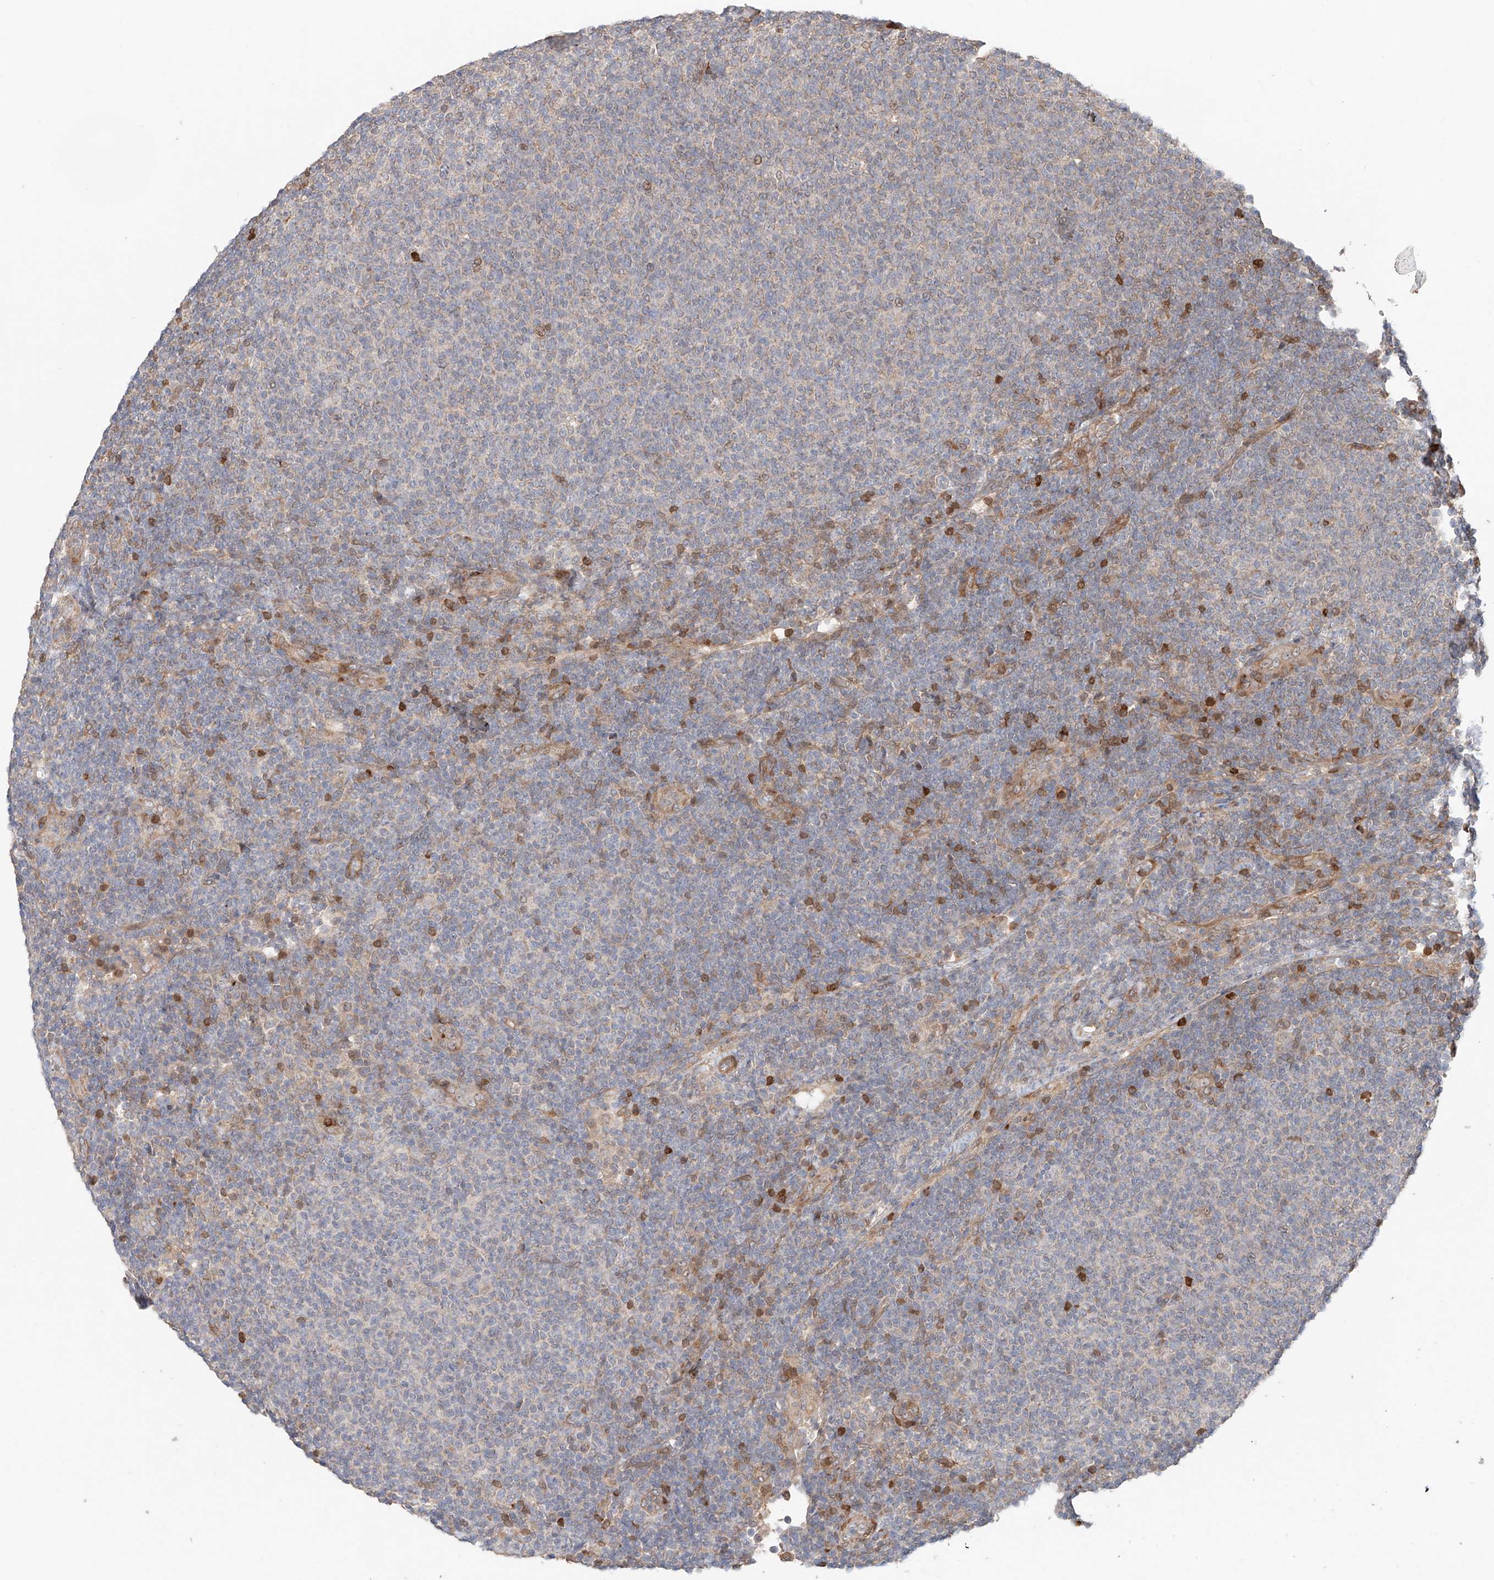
{"staining": {"intensity": "negative", "quantity": "none", "location": "none"}, "tissue": "lymphoma", "cell_type": "Tumor cells", "image_type": "cancer", "snomed": [{"axis": "morphology", "description": "Malignant lymphoma, non-Hodgkin's type, Low grade"}, {"axis": "topography", "description": "Lymph node"}], "caption": "IHC image of lymphoma stained for a protein (brown), which exhibits no staining in tumor cells.", "gene": "IGSF22", "patient": {"sex": "male", "age": 66}}